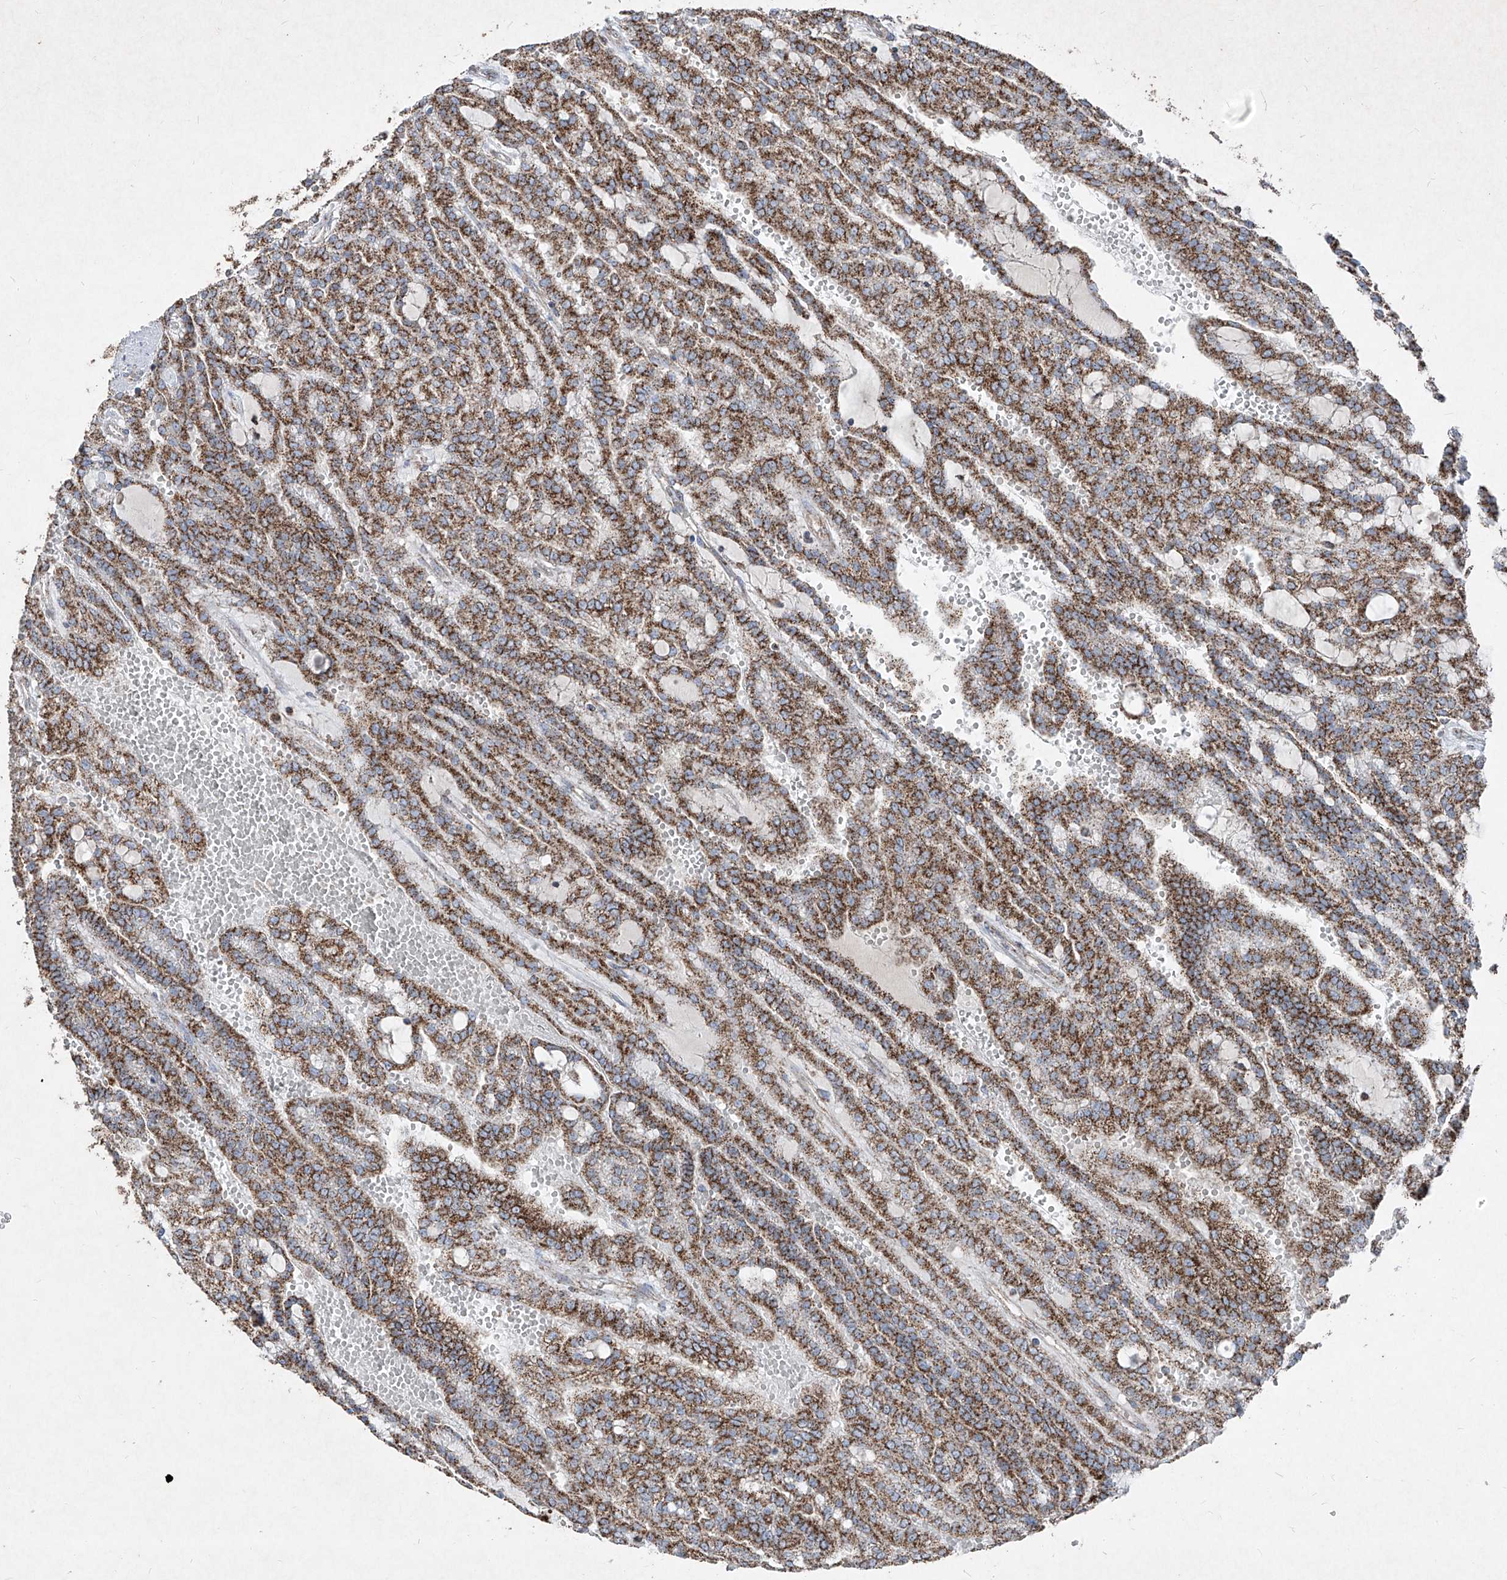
{"staining": {"intensity": "moderate", "quantity": ">75%", "location": "cytoplasmic/membranous"}, "tissue": "renal cancer", "cell_type": "Tumor cells", "image_type": "cancer", "snomed": [{"axis": "morphology", "description": "Adenocarcinoma, NOS"}, {"axis": "topography", "description": "Kidney"}], "caption": "This is an image of immunohistochemistry staining of renal cancer, which shows moderate expression in the cytoplasmic/membranous of tumor cells.", "gene": "ABCD3", "patient": {"sex": "male", "age": 63}}